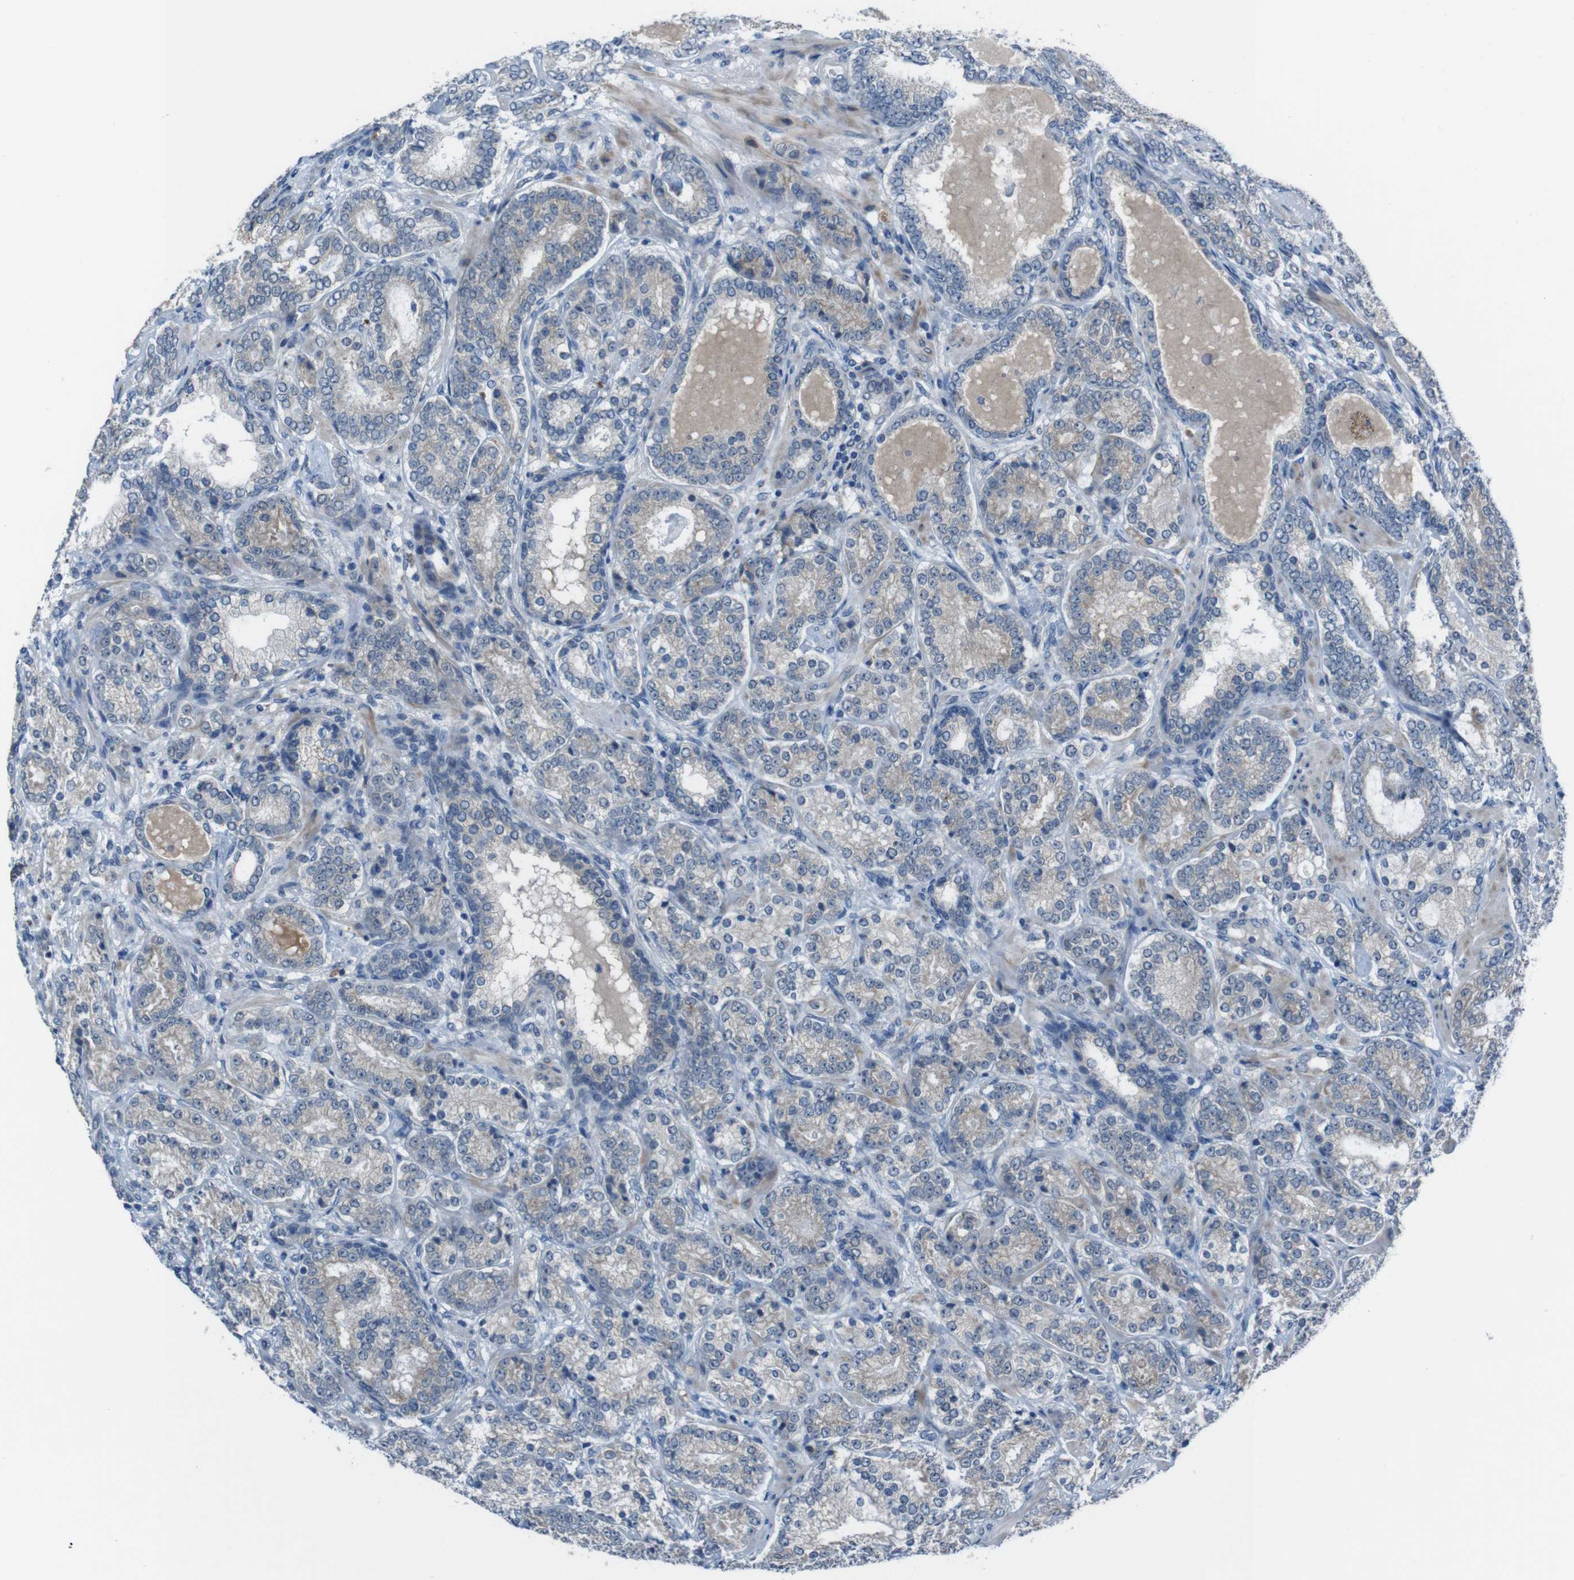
{"staining": {"intensity": "weak", "quantity": "<25%", "location": "cytoplasmic/membranous"}, "tissue": "prostate cancer", "cell_type": "Tumor cells", "image_type": "cancer", "snomed": [{"axis": "morphology", "description": "Adenocarcinoma, High grade"}, {"axis": "topography", "description": "Prostate"}], "caption": "The micrograph exhibits no significant positivity in tumor cells of prostate adenocarcinoma (high-grade).", "gene": "CDH22", "patient": {"sex": "male", "age": 61}}